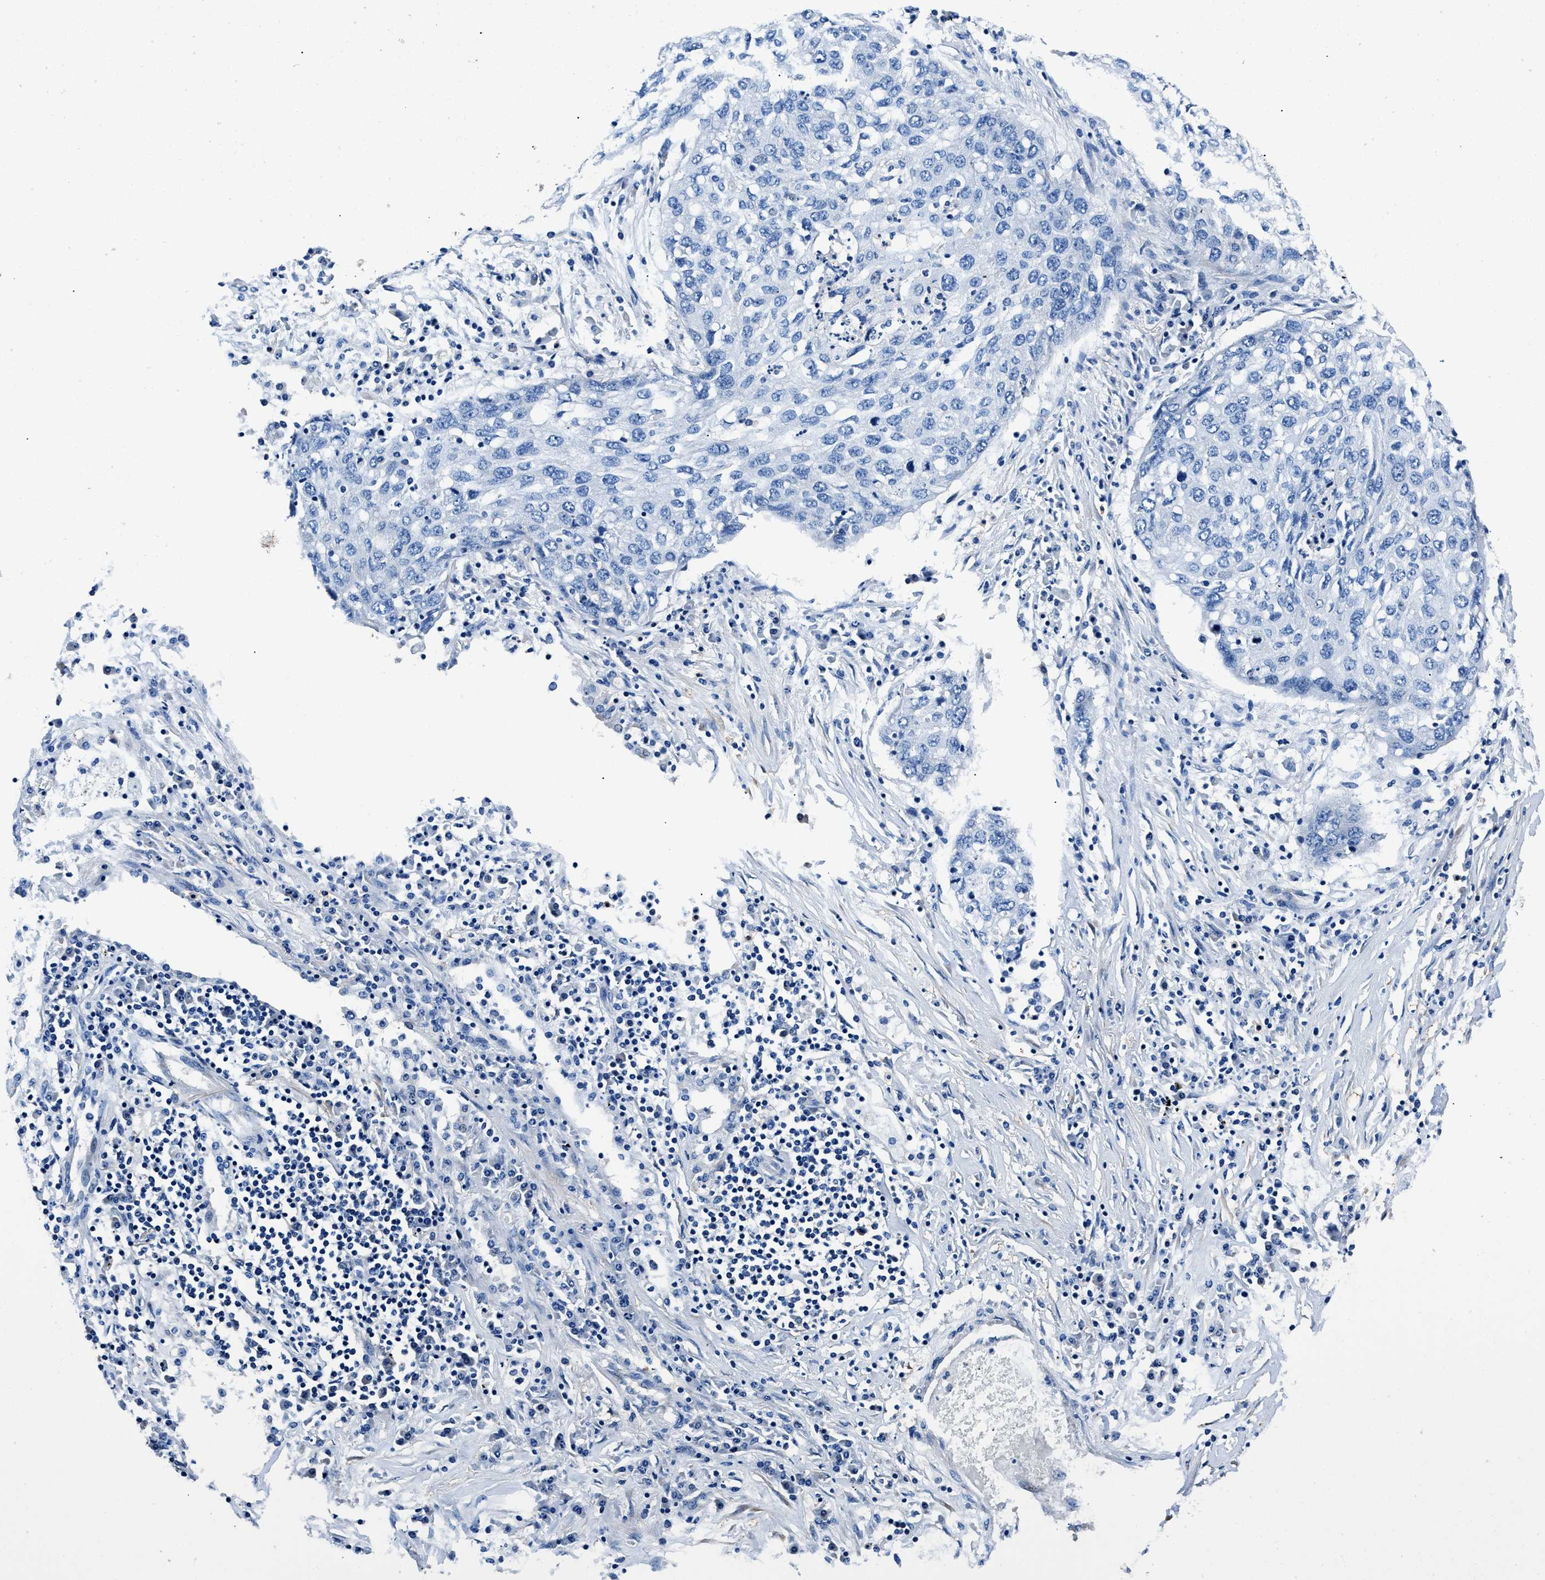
{"staining": {"intensity": "negative", "quantity": "none", "location": "none"}, "tissue": "lung cancer", "cell_type": "Tumor cells", "image_type": "cancer", "snomed": [{"axis": "morphology", "description": "Squamous cell carcinoma, NOS"}, {"axis": "topography", "description": "Lung"}], "caption": "This is an immunohistochemistry (IHC) photomicrograph of lung squamous cell carcinoma. There is no expression in tumor cells.", "gene": "NEU1", "patient": {"sex": "female", "age": 63}}